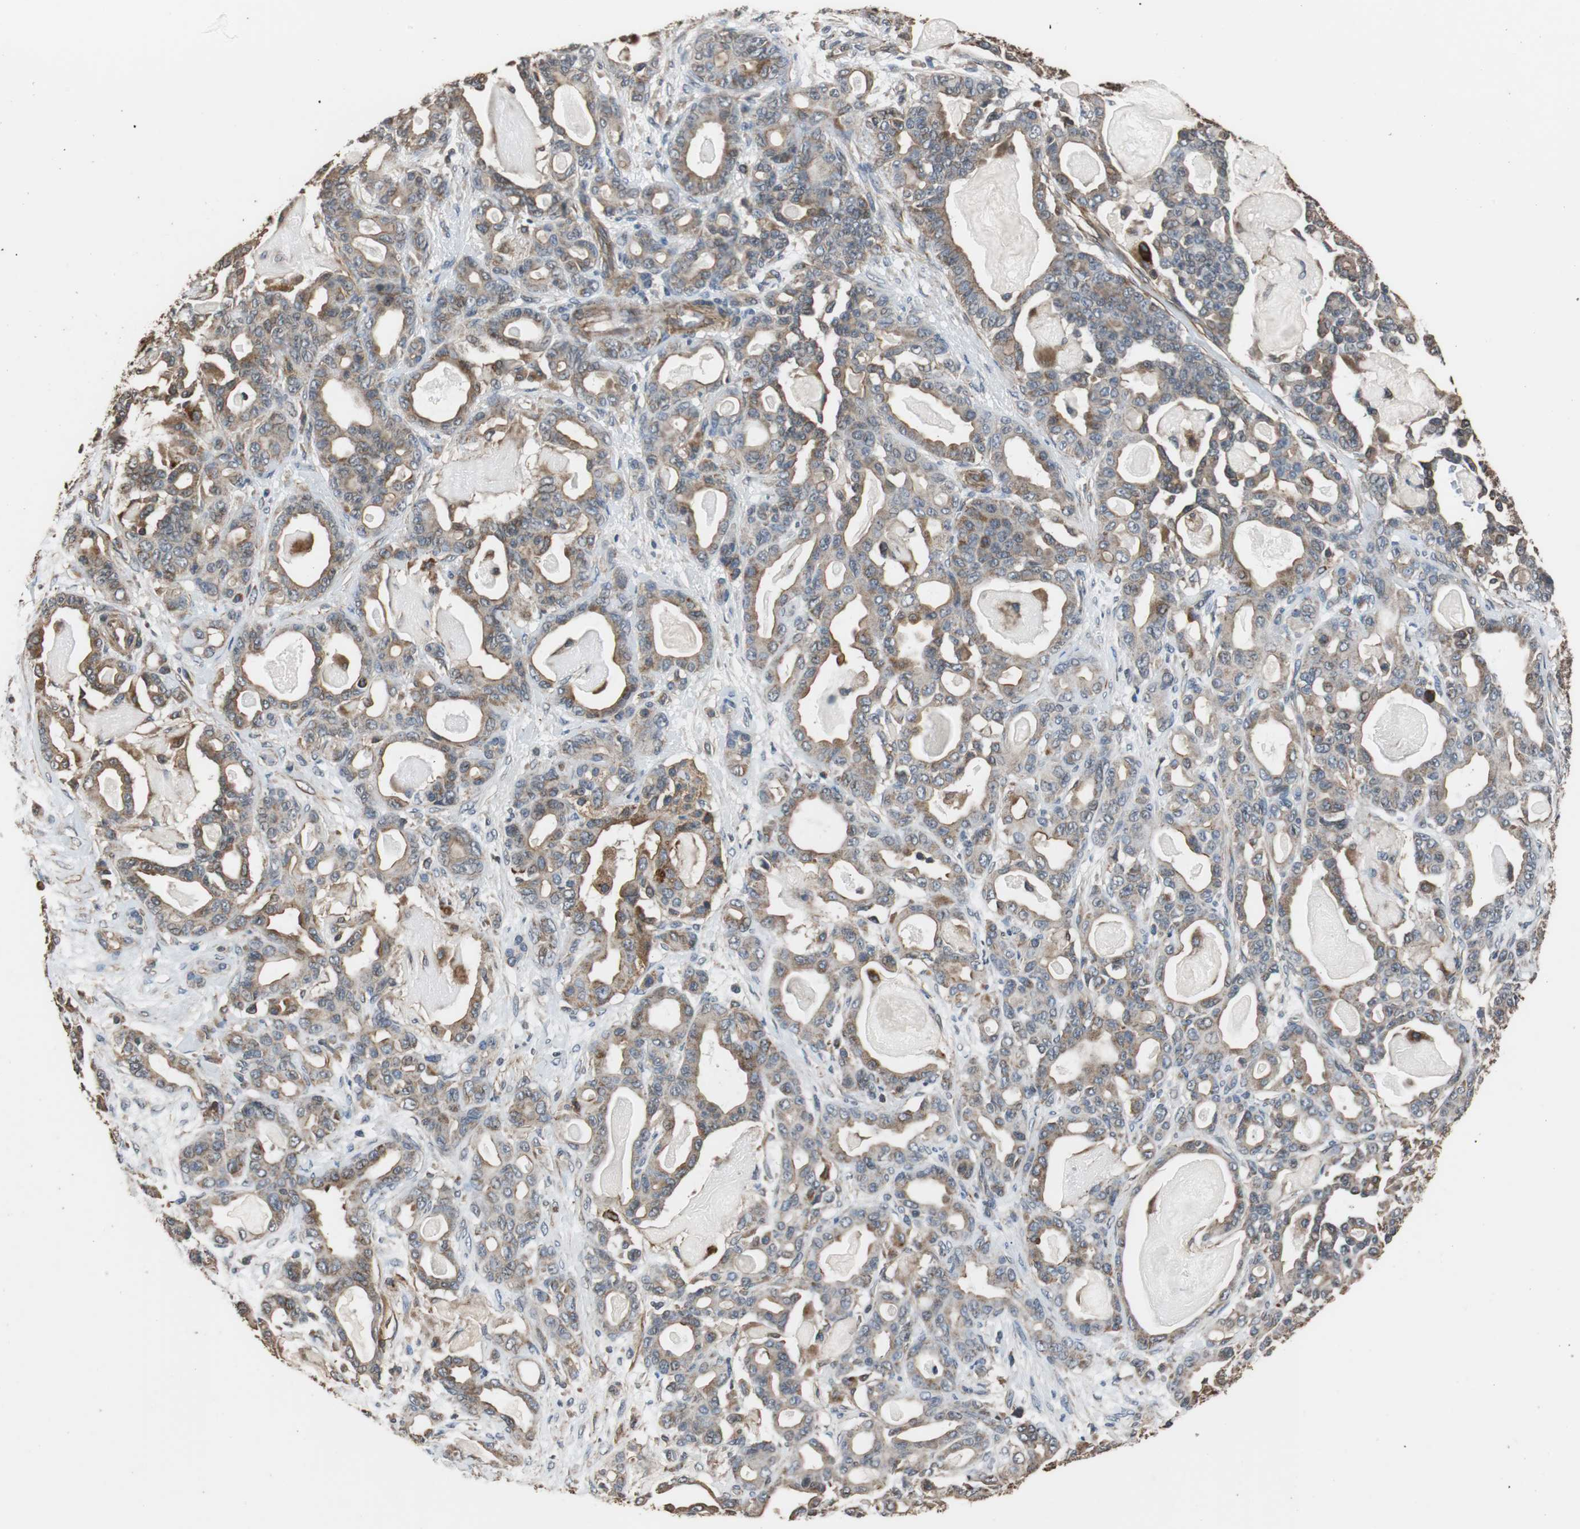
{"staining": {"intensity": "moderate", "quantity": ">75%", "location": "cytoplasmic/membranous"}, "tissue": "pancreatic cancer", "cell_type": "Tumor cells", "image_type": "cancer", "snomed": [{"axis": "morphology", "description": "Adenocarcinoma, NOS"}, {"axis": "topography", "description": "Pancreas"}], "caption": "This is an image of immunohistochemistry (IHC) staining of pancreatic cancer, which shows moderate staining in the cytoplasmic/membranous of tumor cells.", "gene": "PITRM1", "patient": {"sex": "male", "age": 63}}